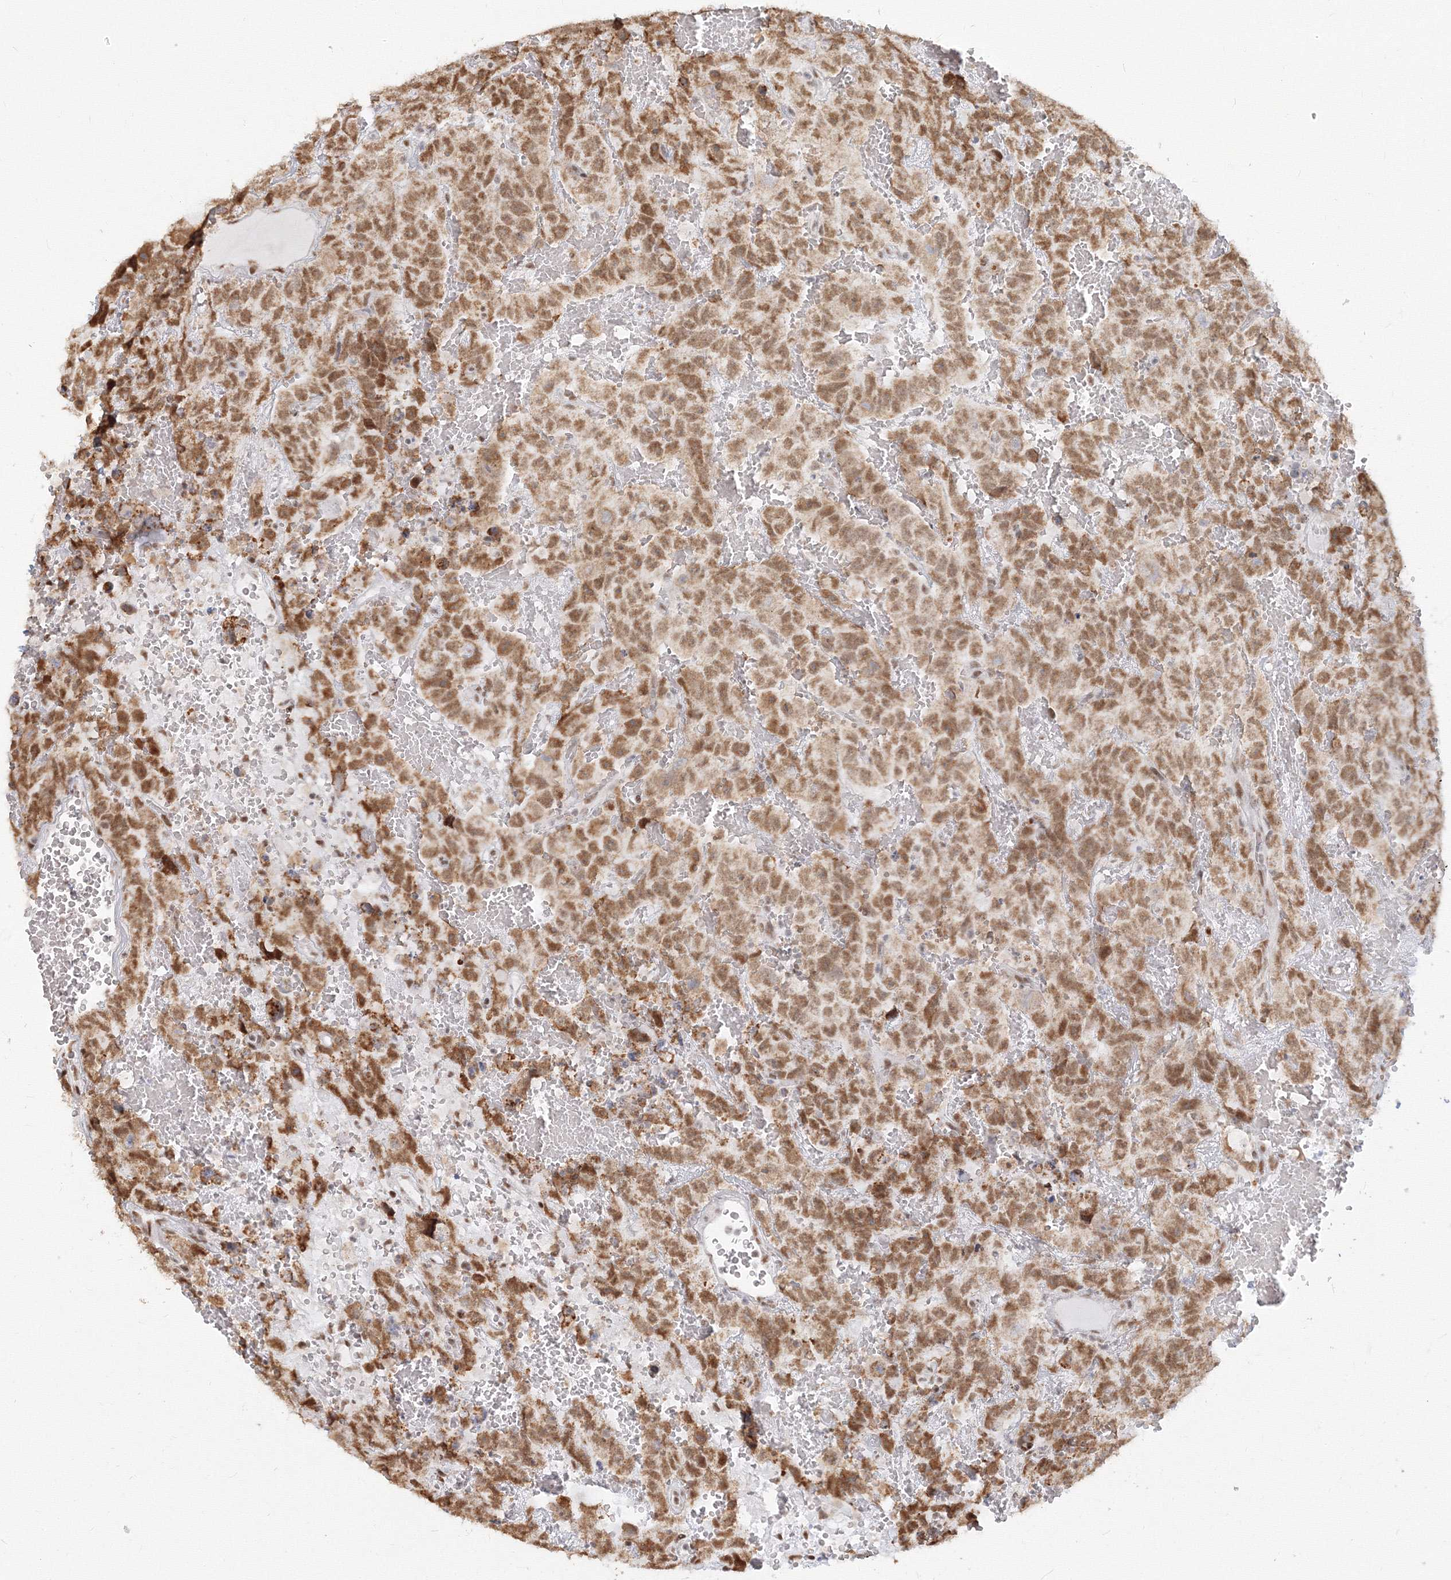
{"staining": {"intensity": "moderate", "quantity": ">75%", "location": "nuclear"}, "tissue": "testis cancer", "cell_type": "Tumor cells", "image_type": "cancer", "snomed": [{"axis": "morphology", "description": "Carcinoma, Embryonal, NOS"}, {"axis": "topography", "description": "Testis"}], "caption": "Protein staining shows moderate nuclear positivity in about >75% of tumor cells in testis cancer.", "gene": "PPP4R2", "patient": {"sex": "male", "age": 45}}